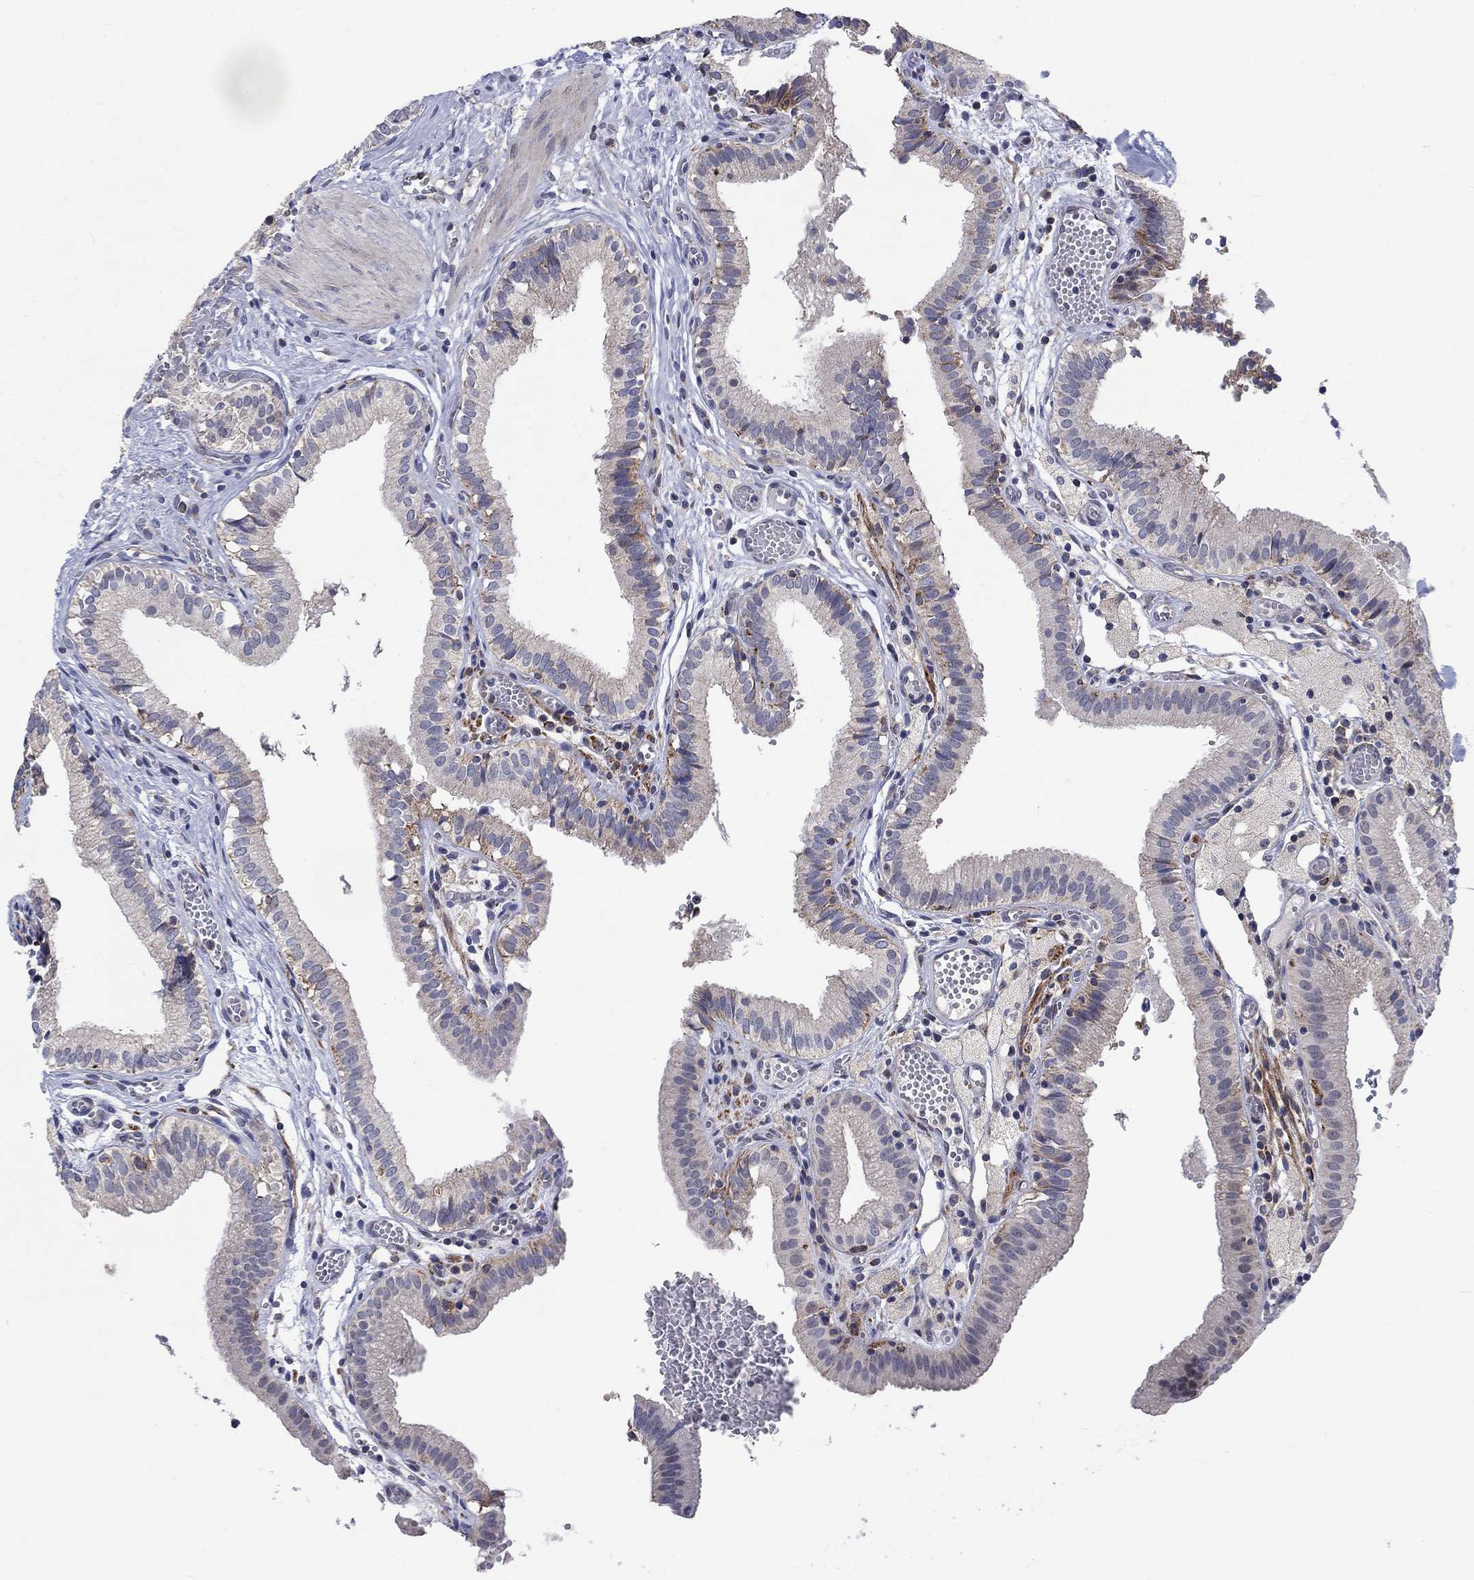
{"staining": {"intensity": "moderate", "quantity": "<25%", "location": "cytoplasmic/membranous"}, "tissue": "gallbladder", "cell_type": "Glandular cells", "image_type": "normal", "snomed": [{"axis": "morphology", "description": "Normal tissue, NOS"}, {"axis": "topography", "description": "Gallbladder"}], "caption": "DAB (3,3'-diaminobenzidine) immunohistochemical staining of unremarkable human gallbladder shows moderate cytoplasmic/membranous protein positivity in about <25% of glandular cells.", "gene": "SLC35F2", "patient": {"sex": "female", "age": 24}}